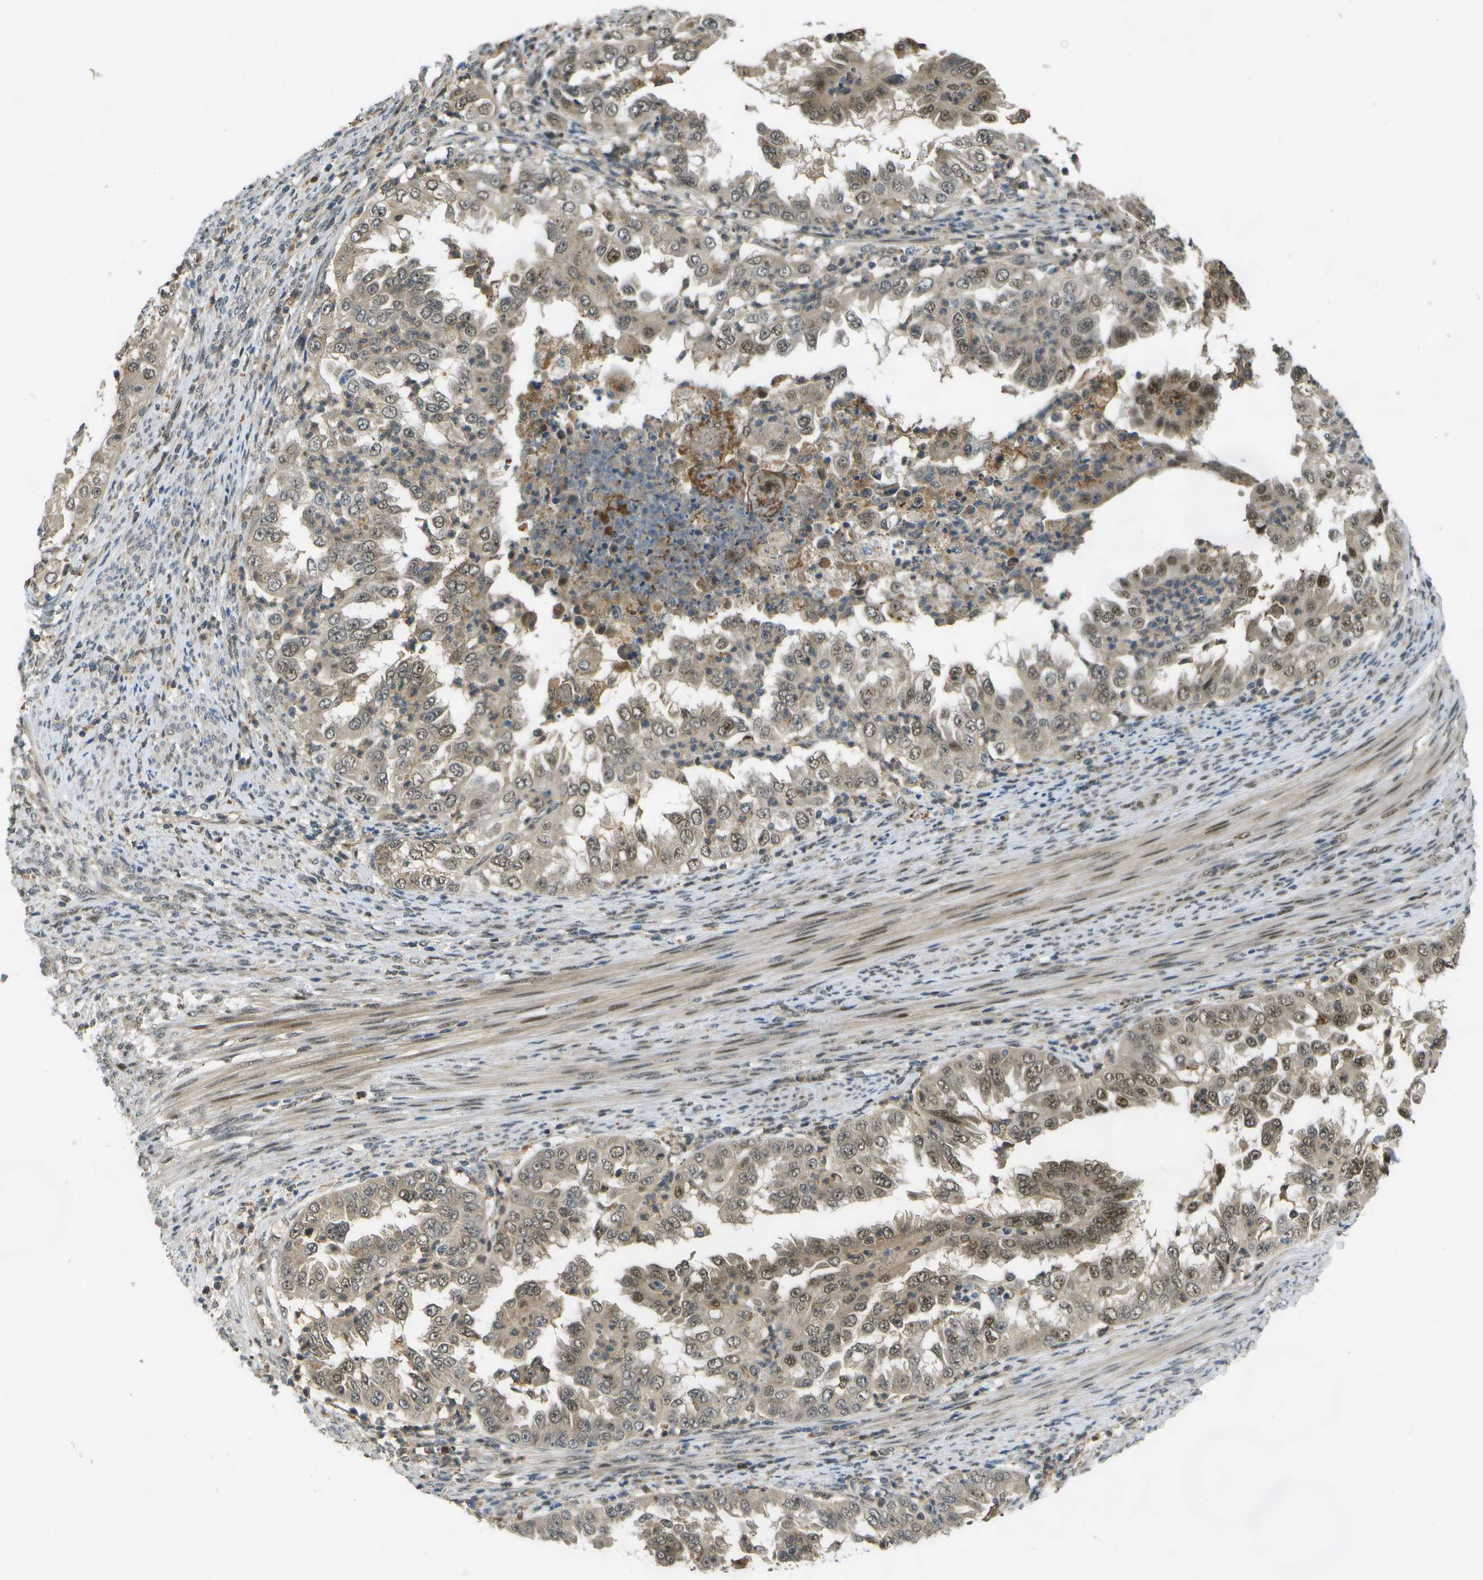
{"staining": {"intensity": "weak", "quantity": ">75%", "location": "cytoplasmic/membranous,nuclear"}, "tissue": "endometrial cancer", "cell_type": "Tumor cells", "image_type": "cancer", "snomed": [{"axis": "morphology", "description": "Adenocarcinoma, NOS"}, {"axis": "topography", "description": "Endometrium"}], "caption": "This is a histology image of immunohistochemistry staining of adenocarcinoma (endometrial), which shows weak staining in the cytoplasmic/membranous and nuclear of tumor cells.", "gene": "GANC", "patient": {"sex": "female", "age": 85}}